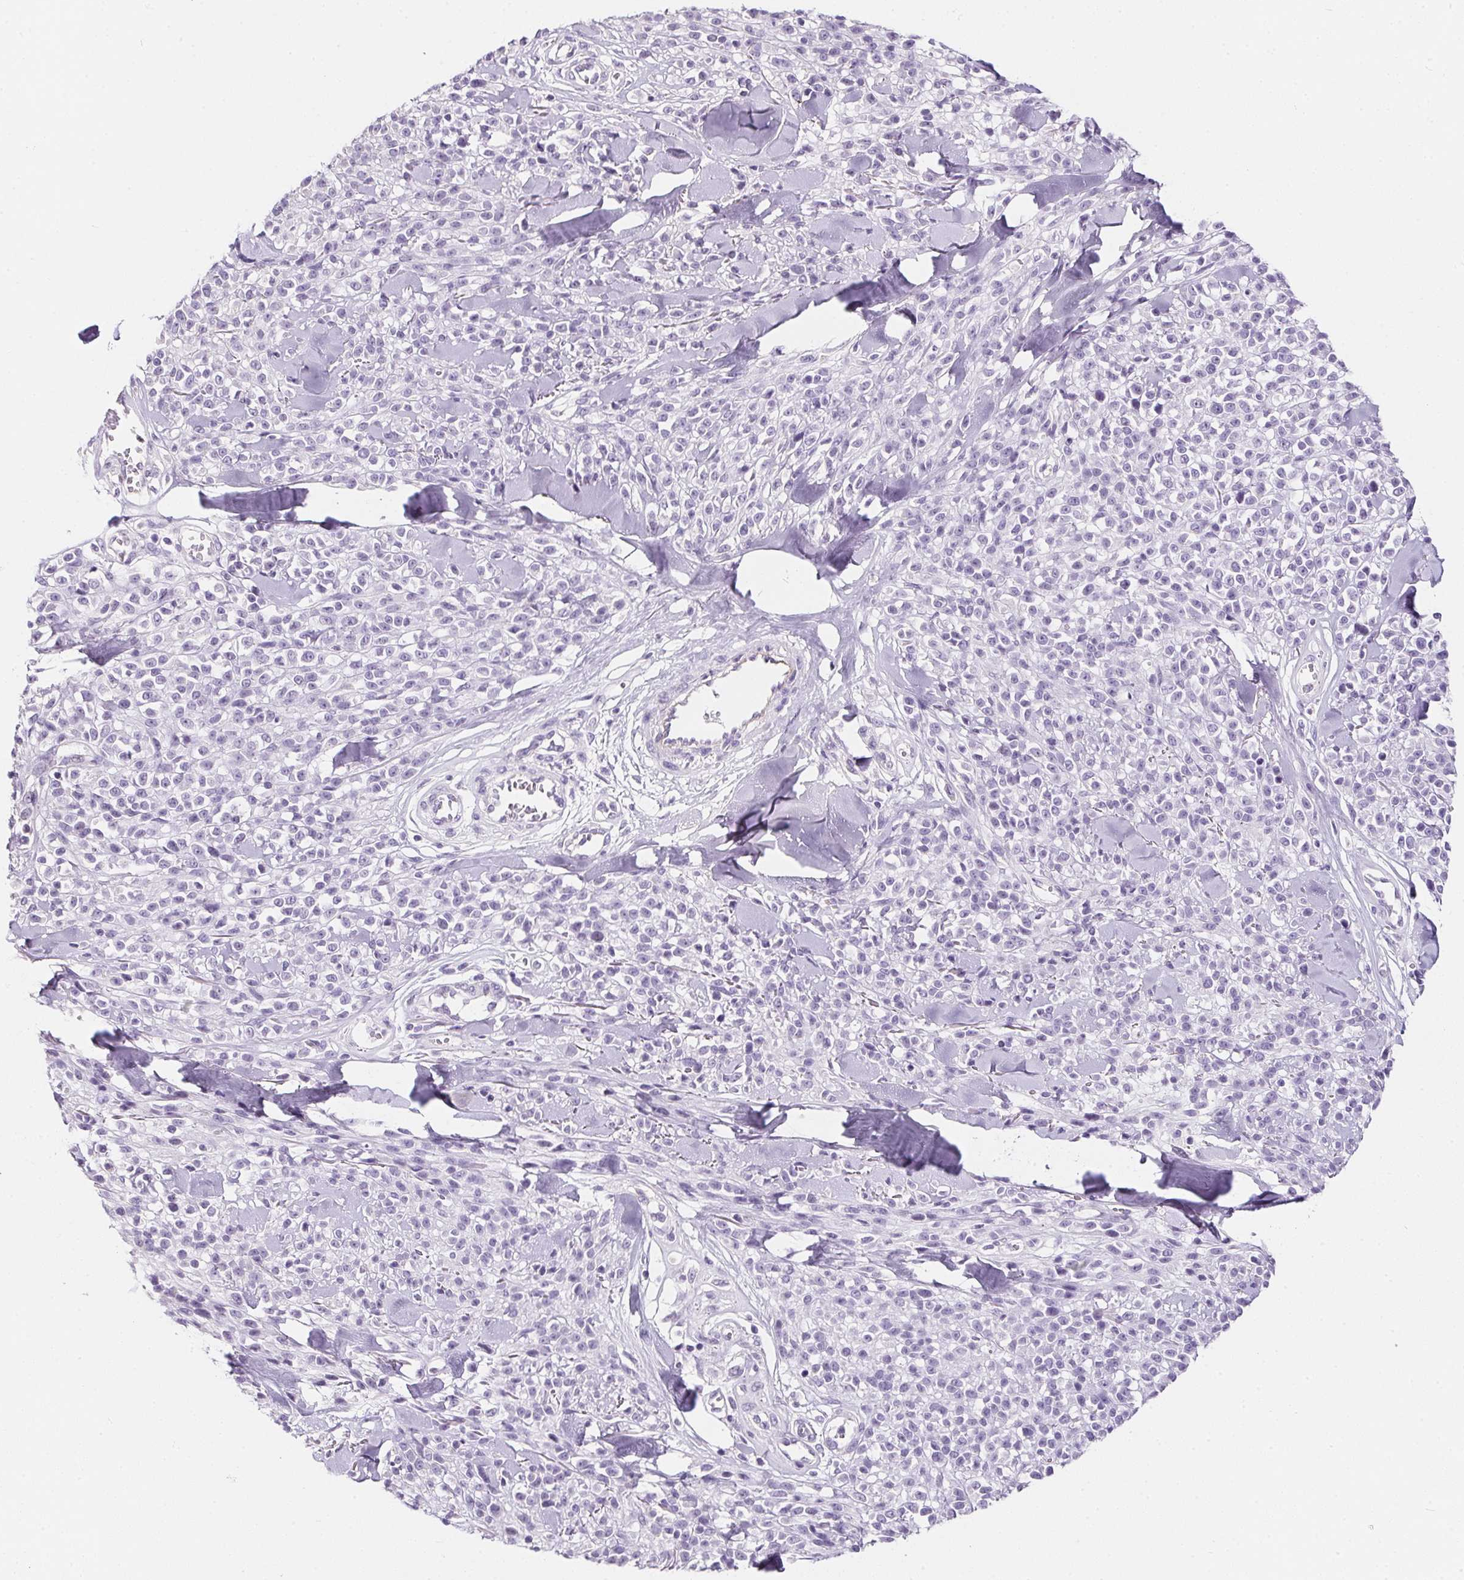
{"staining": {"intensity": "negative", "quantity": "none", "location": "none"}, "tissue": "melanoma", "cell_type": "Tumor cells", "image_type": "cancer", "snomed": [{"axis": "morphology", "description": "Malignant melanoma, NOS"}, {"axis": "topography", "description": "Skin"}, {"axis": "topography", "description": "Skin of trunk"}], "caption": "The IHC histopathology image has no significant expression in tumor cells of melanoma tissue. (Stains: DAB (3,3'-diaminobenzidine) immunohistochemistry (IHC) with hematoxylin counter stain, Microscopy: brightfield microscopy at high magnification).", "gene": "AQP5", "patient": {"sex": "male", "age": 74}}